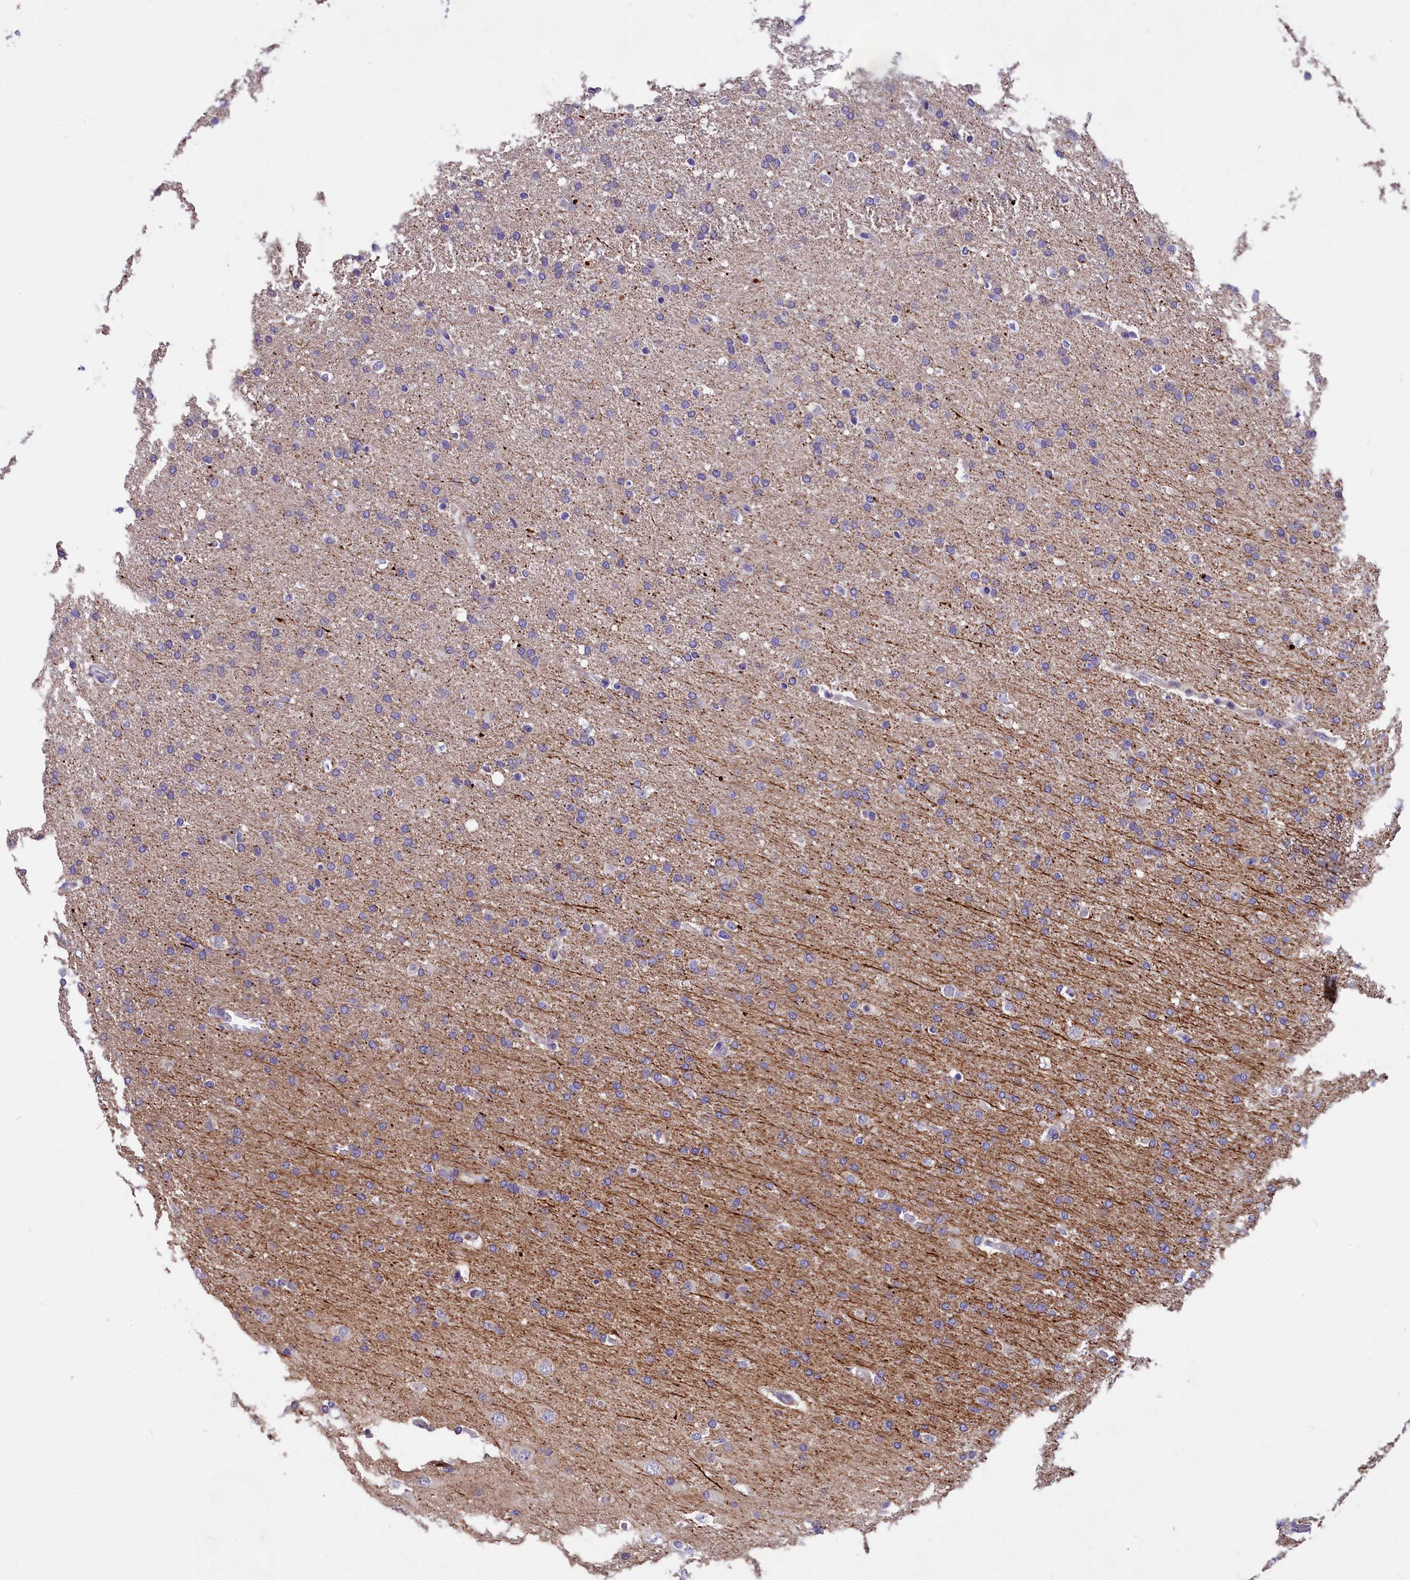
{"staining": {"intensity": "negative", "quantity": "none", "location": "none"}, "tissue": "glioma", "cell_type": "Tumor cells", "image_type": "cancer", "snomed": [{"axis": "morphology", "description": "Glioma, malignant, High grade"}, {"axis": "topography", "description": "Brain"}], "caption": "DAB immunohistochemical staining of malignant glioma (high-grade) shows no significant positivity in tumor cells.", "gene": "NKPD1", "patient": {"sex": "male", "age": 72}}